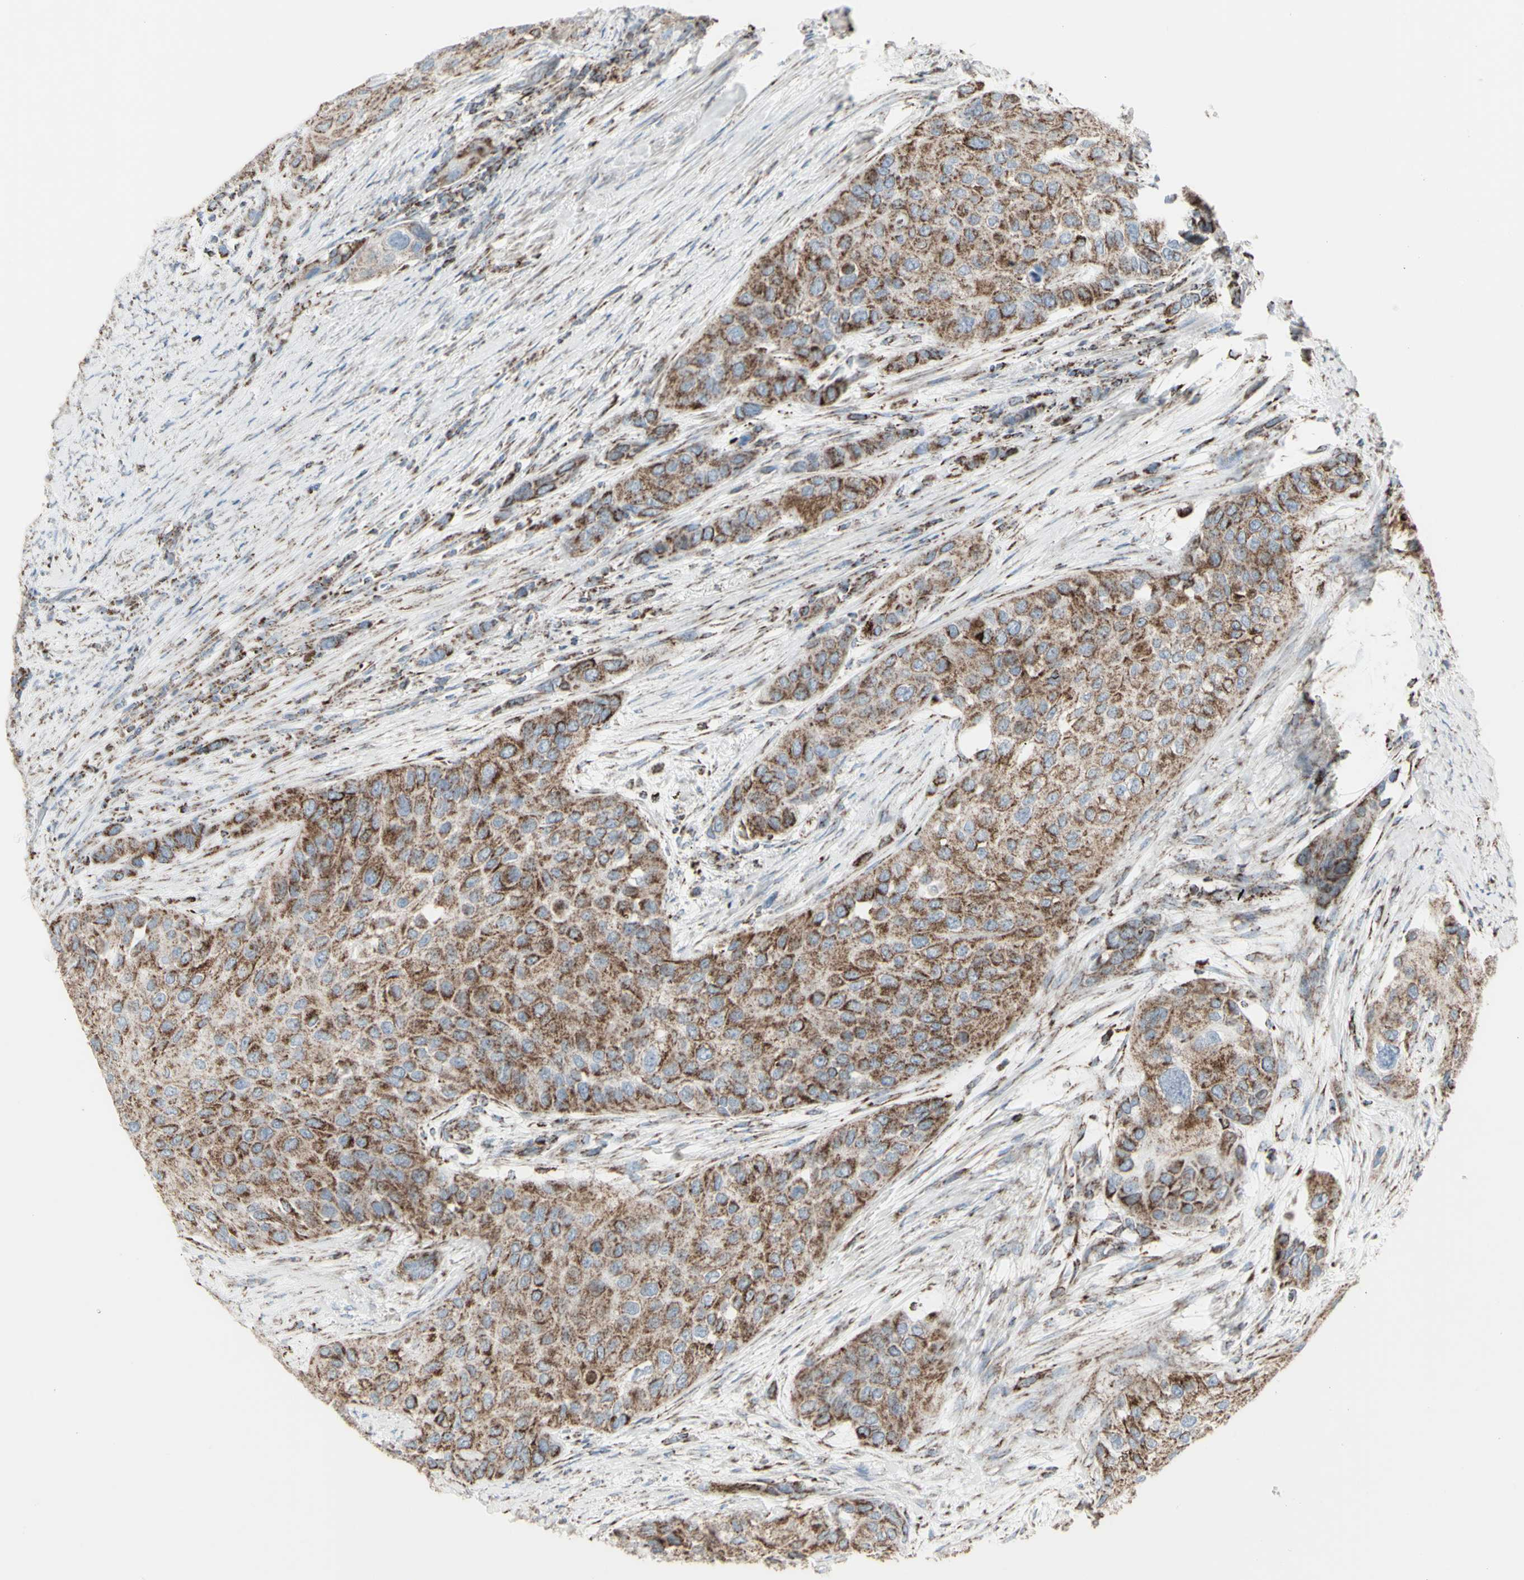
{"staining": {"intensity": "moderate", "quantity": ">75%", "location": "cytoplasmic/membranous"}, "tissue": "urothelial cancer", "cell_type": "Tumor cells", "image_type": "cancer", "snomed": [{"axis": "morphology", "description": "Urothelial carcinoma, High grade"}, {"axis": "topography", "description": "Urinary bladder"}], "caption": "Urothelial carcinoma (high-grade) stained with immunohistochemistry (IHC) displays moderate cytoplasmic/membranous positivity in approximately >75% of tumor cells.", "gene": "PLGRKT", "patient": {"sex": "female", "age": 56}}